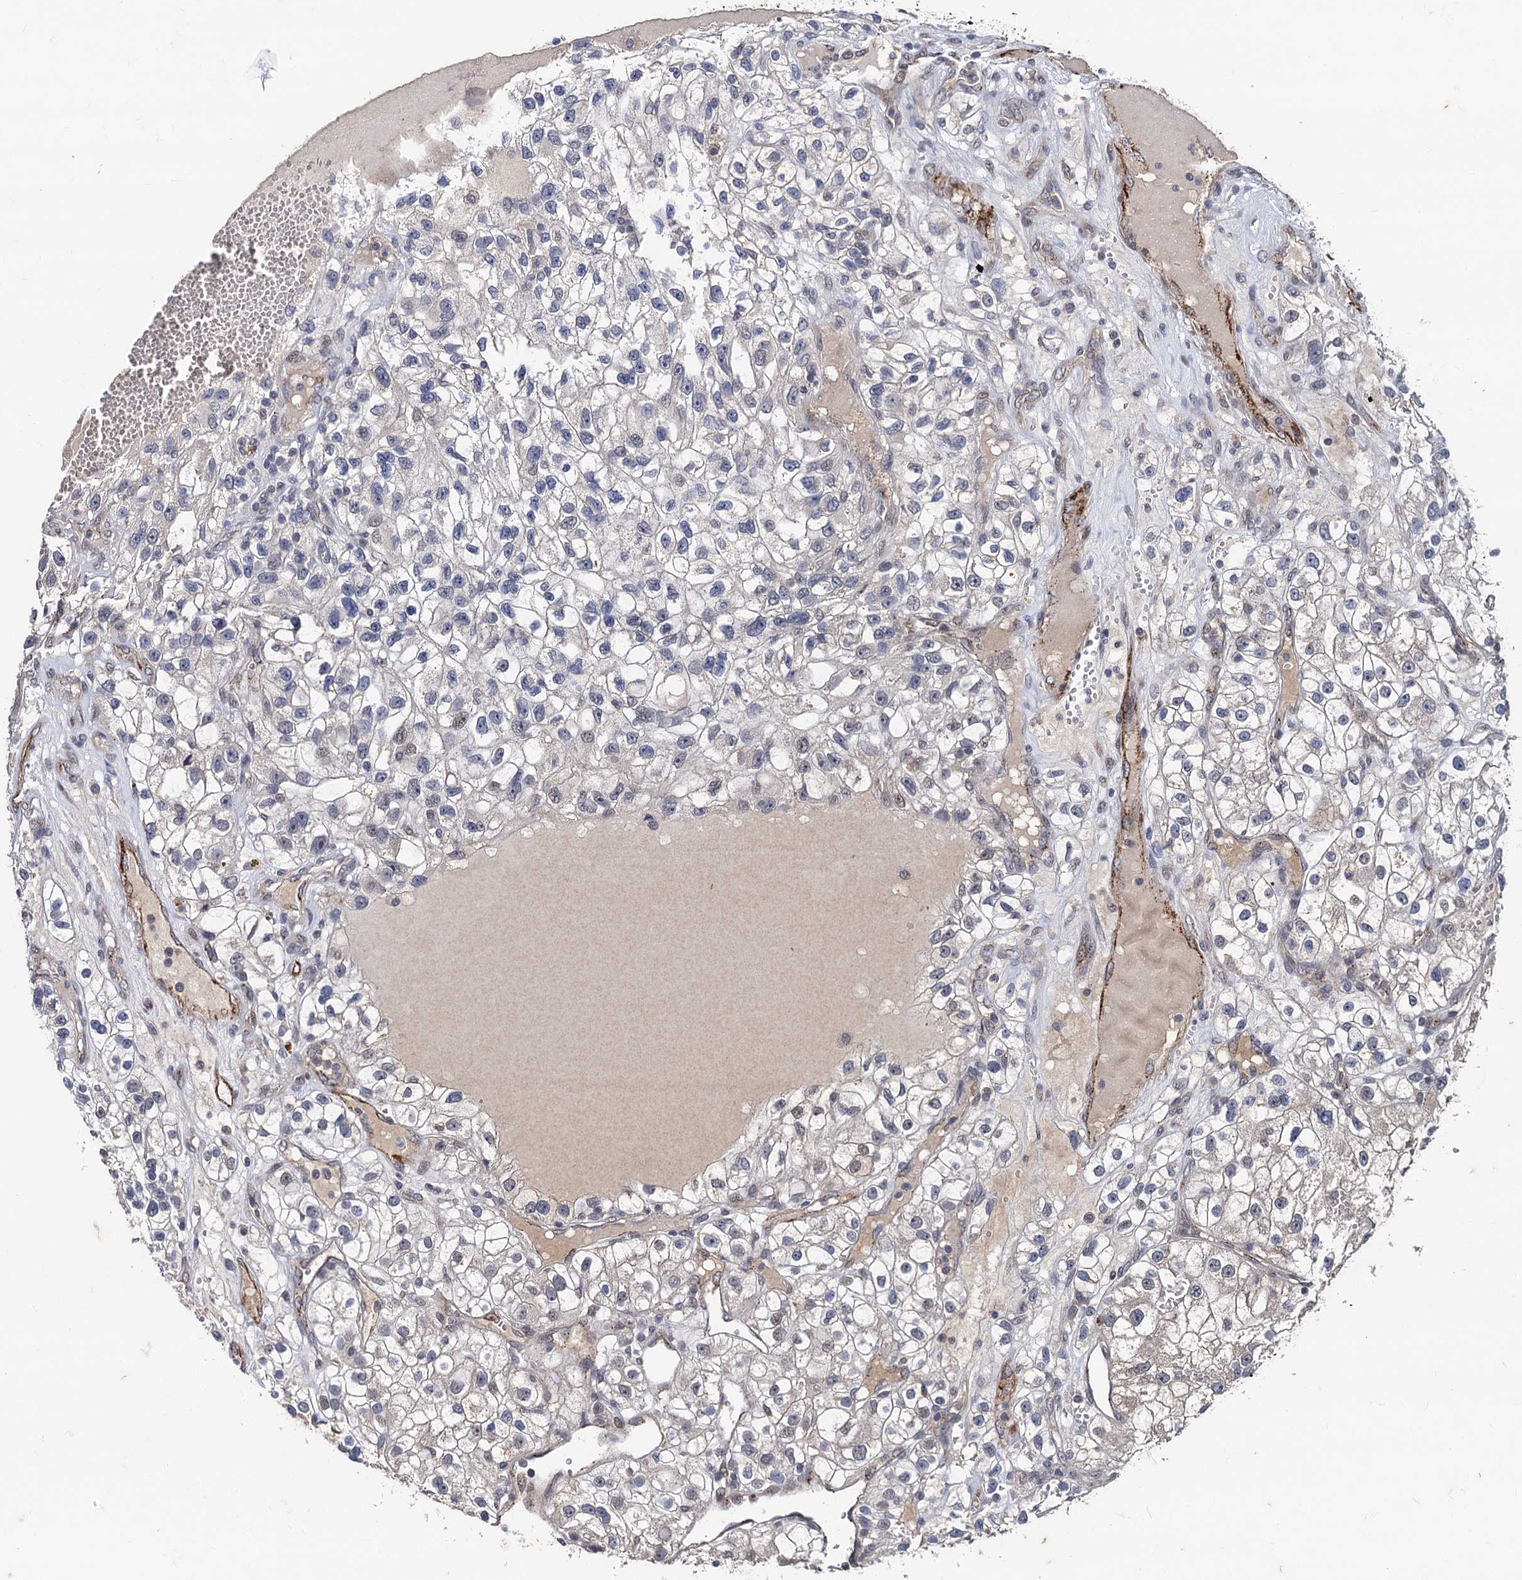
{"staining": {"intensity": "negative", "quantity": "none", "location": "none"}, "tissue": "renal cancer", "cell_type": "Tumor cells", "image_type": "cancer", "snomed": [{"axis": "morphology", "description": "Adenocarcinoma, NOS"}, {"axis": "topography", "description": "Kidney"}], "caption": "Immunohistochemistry (IHC) photomicrograph of renal adenocarcinoma stained for a protein (brown), which exhibits no expression in tumor cells.", "gene": "PPTC7", "patient": {"sex": "female", "age": 57}}